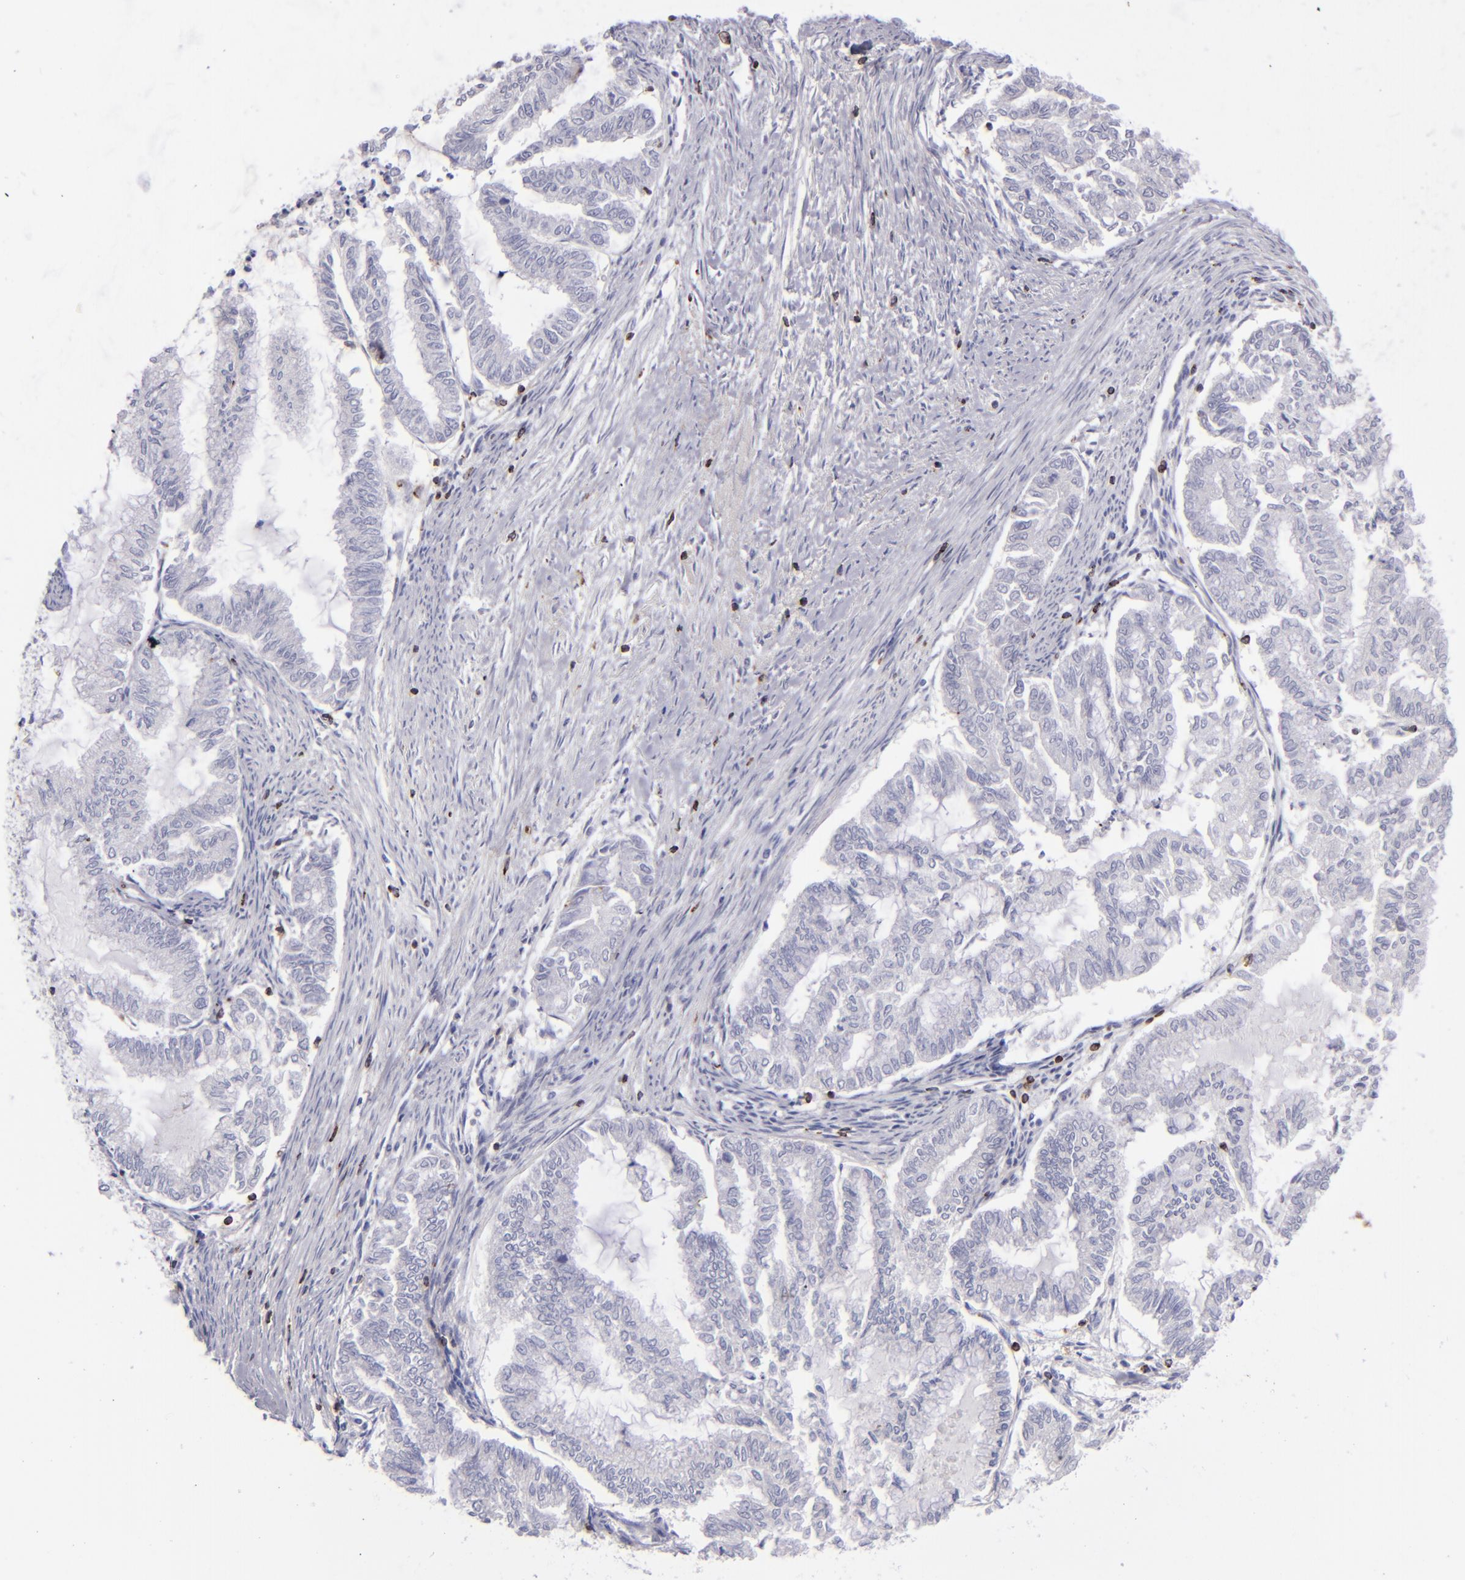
{"staining": {"intensity": "negative", "quantity": "none", "location": "none"}, "tissue": "endometrial cancer", "cell_type": "Tumor cells", "image_type": "cancer", "snomed": [{"axis": "morphology", "description": "Adenocarcinoma, NOS"}, {"axis": "topography", "description": "Endometrium"}], "caption": "Tumor cells are negative for protein expression in human endometrial adenocarcinoma. Nuclei are stained in blue.", "gene": "CD2", "patient": {"sex": "female", "age": 79}}